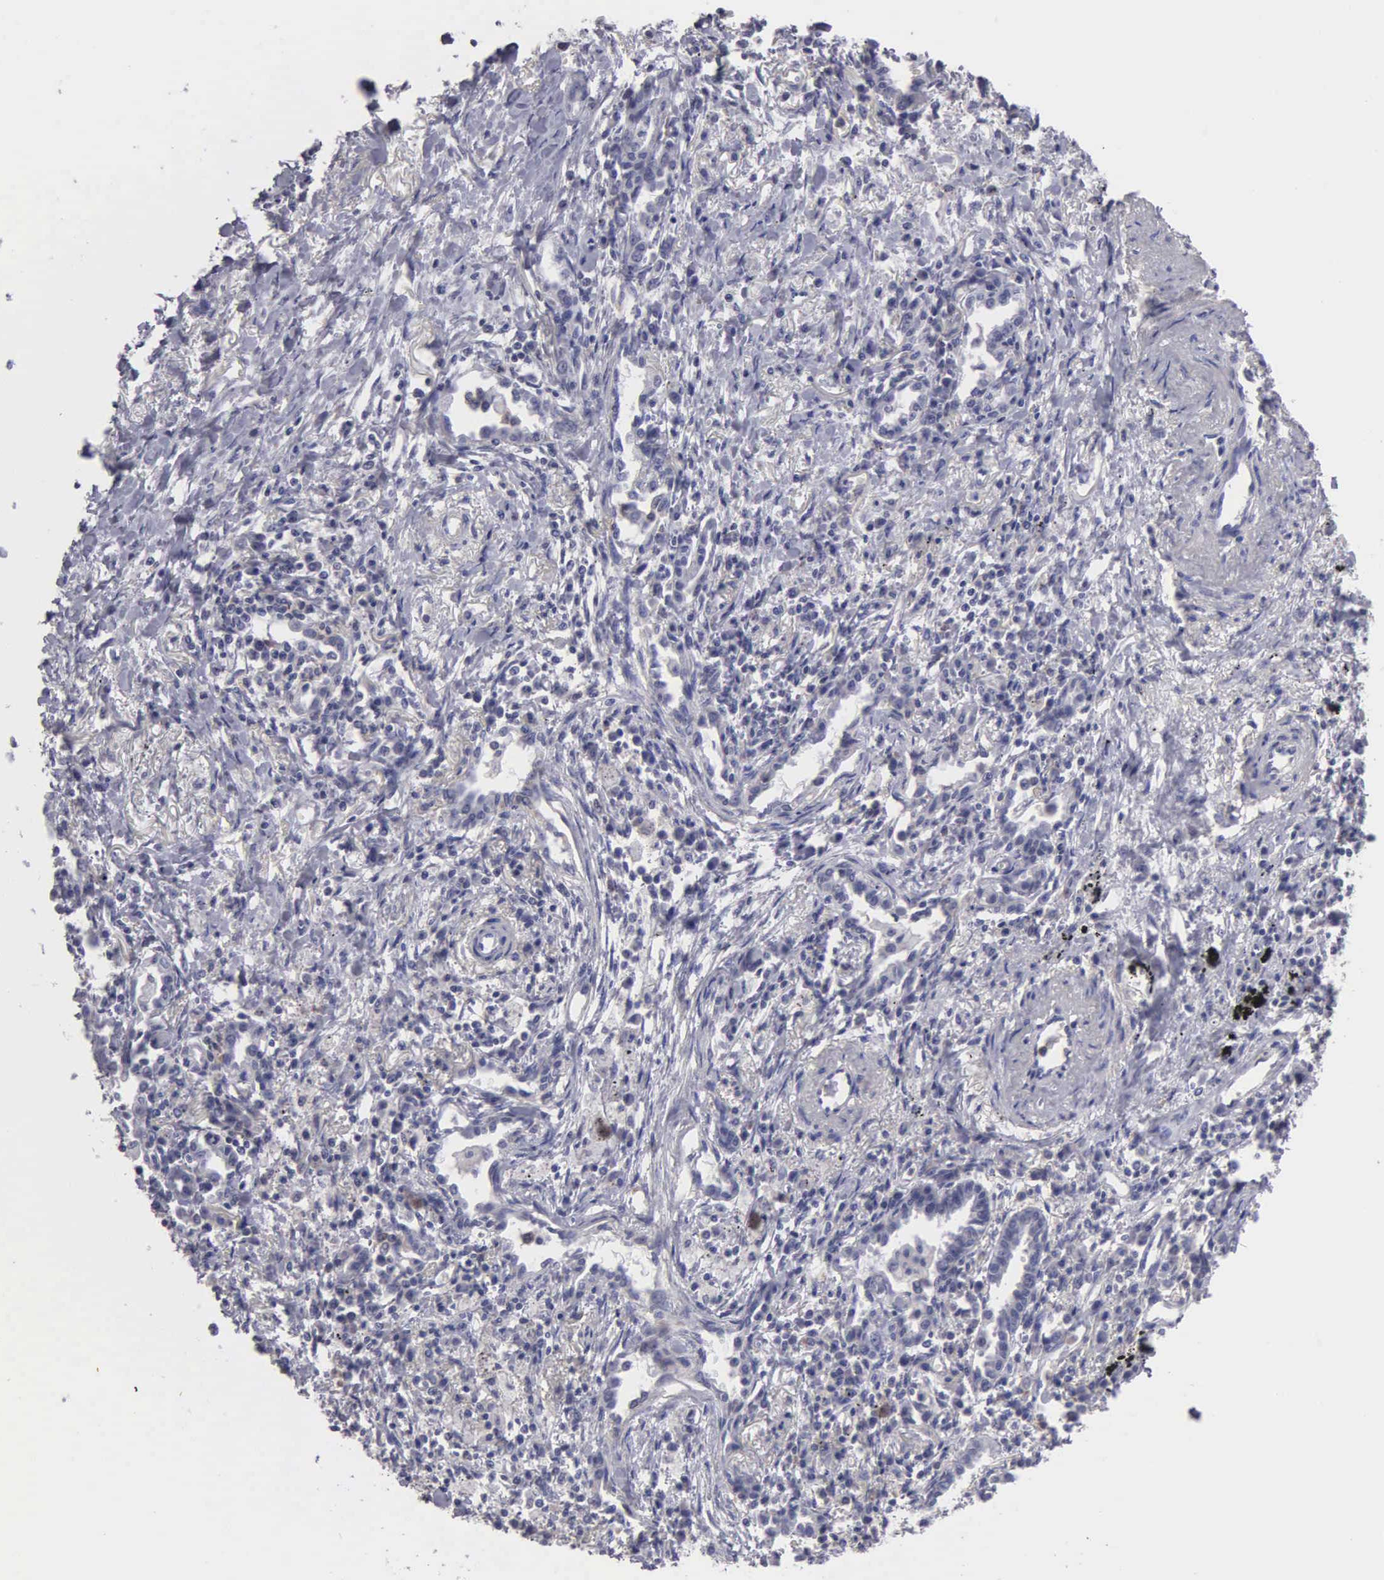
{"staining": {"intensity": "negative", "quantity": "none", "location": "none"}, "tissue": "lung cancer", "cell_type": "Tumor cells", "image_type": "cancer", "snomed": [{"axis": "morphology", "description": "Adenocarcinoma, NOS"}, {"axis": "topography", "description": "Lung"}], "caption": "This is an immunohistochemistry (IHC) histopathology image of human lung cancer (adenocarcinoma). There is no expression in tumor cells.", "gene": "BRD1", "patient": {"sex": "male", "age": 60}}